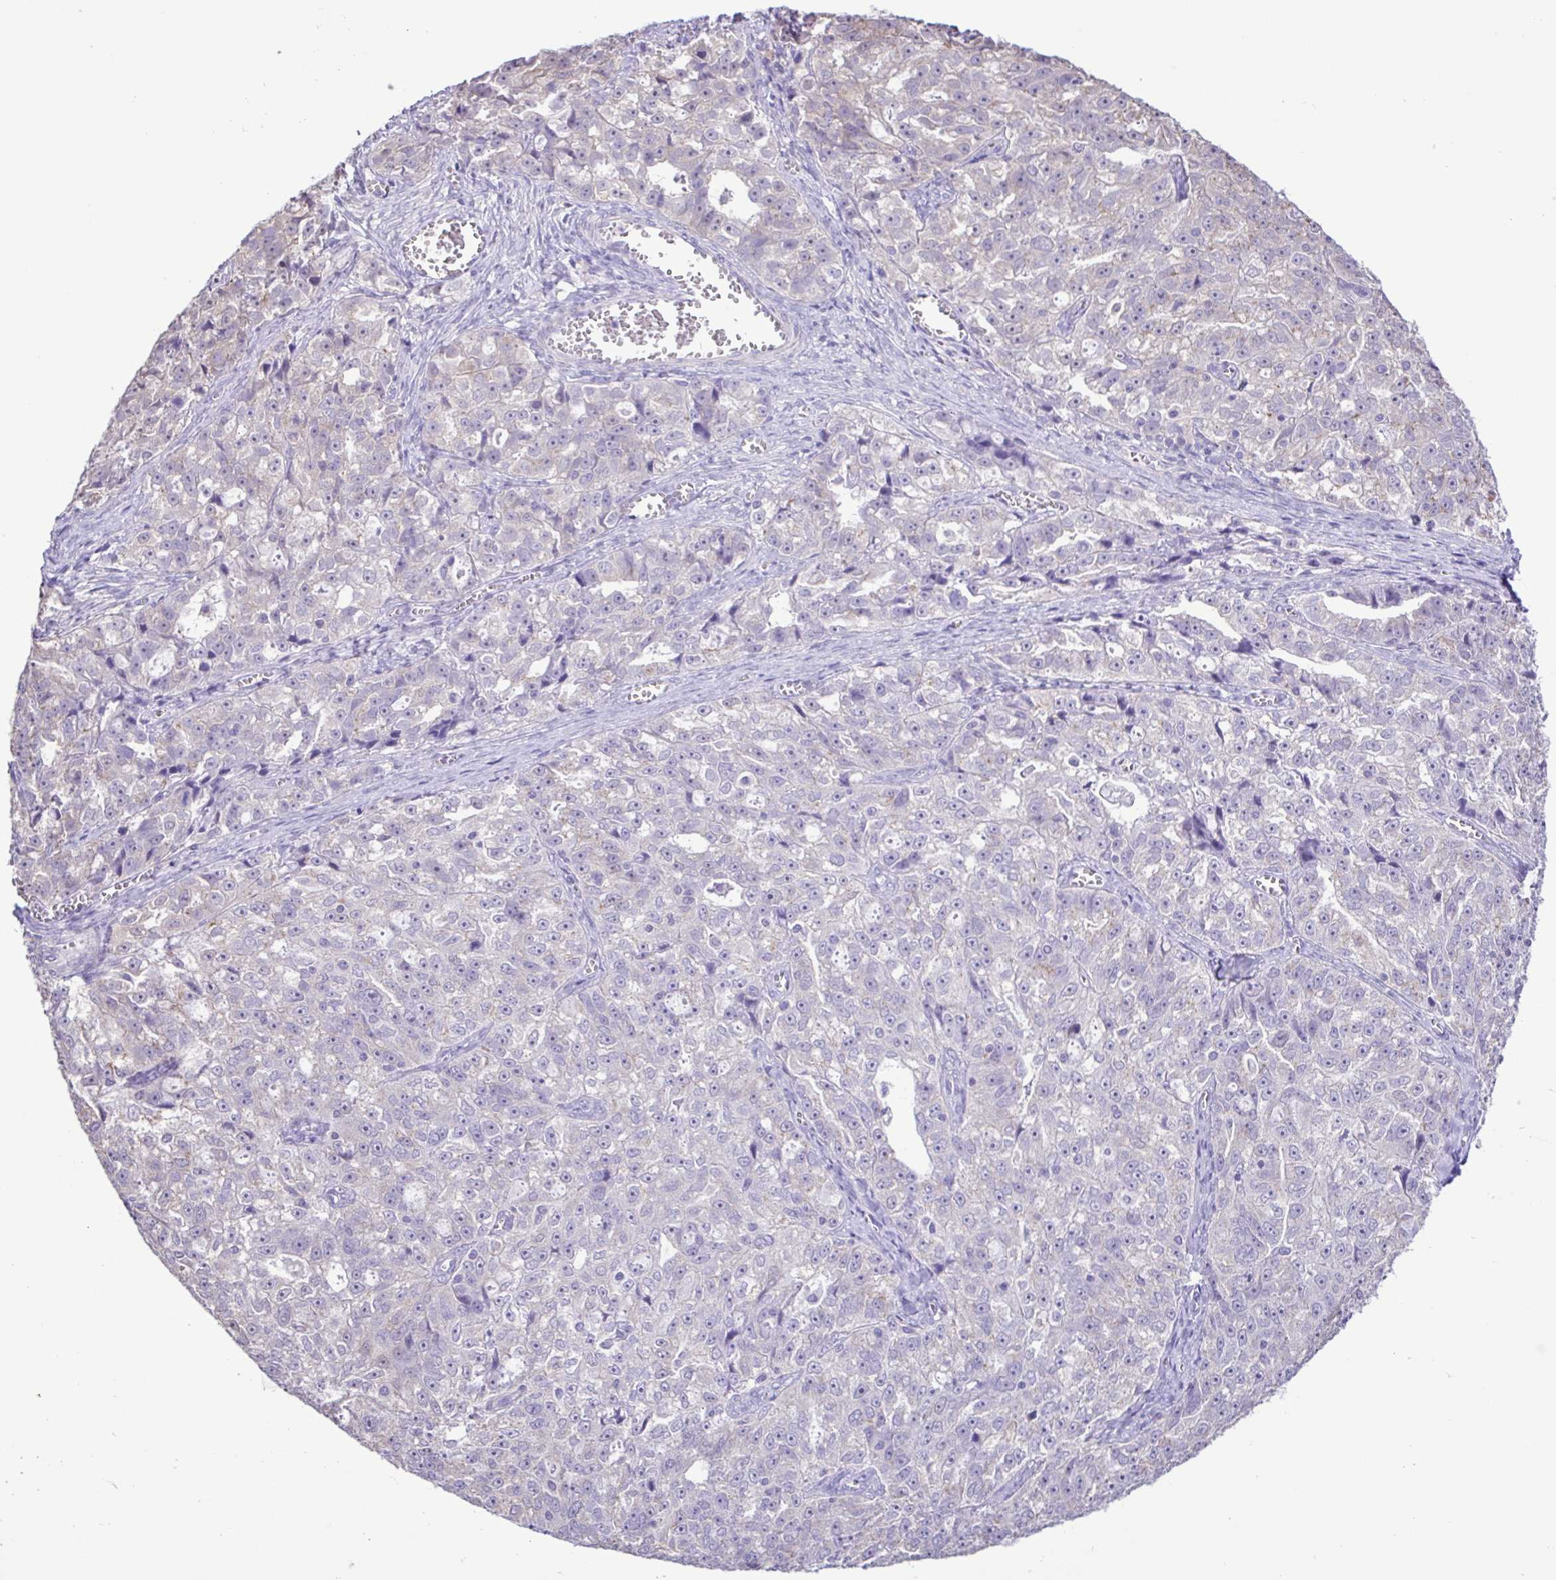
{"staining": {"intensity": "negative", "quantity": "none", "location": "none"}, "tissue": "ovarian cancer", "cell_type": "Tumor cells", "image_type": "cancer", "snomed": [{"axis": "morphology", "description": "Cystadenocarcinoma, serous, NOS"}, {"axis": "topography", "description": "Ovary"}], "caption": "Immunohistochemical staining of human serous cystadenocarcinoma (ovarian) displays no significant expression in tumor cells. (Brightfield microscopy of DAB (3,3'-diaminobenzidine) immunohistochemistry (IHC) at high magnification).", "gene": "CYP17A1", "patient": {"sex": "female", "age": 51}}